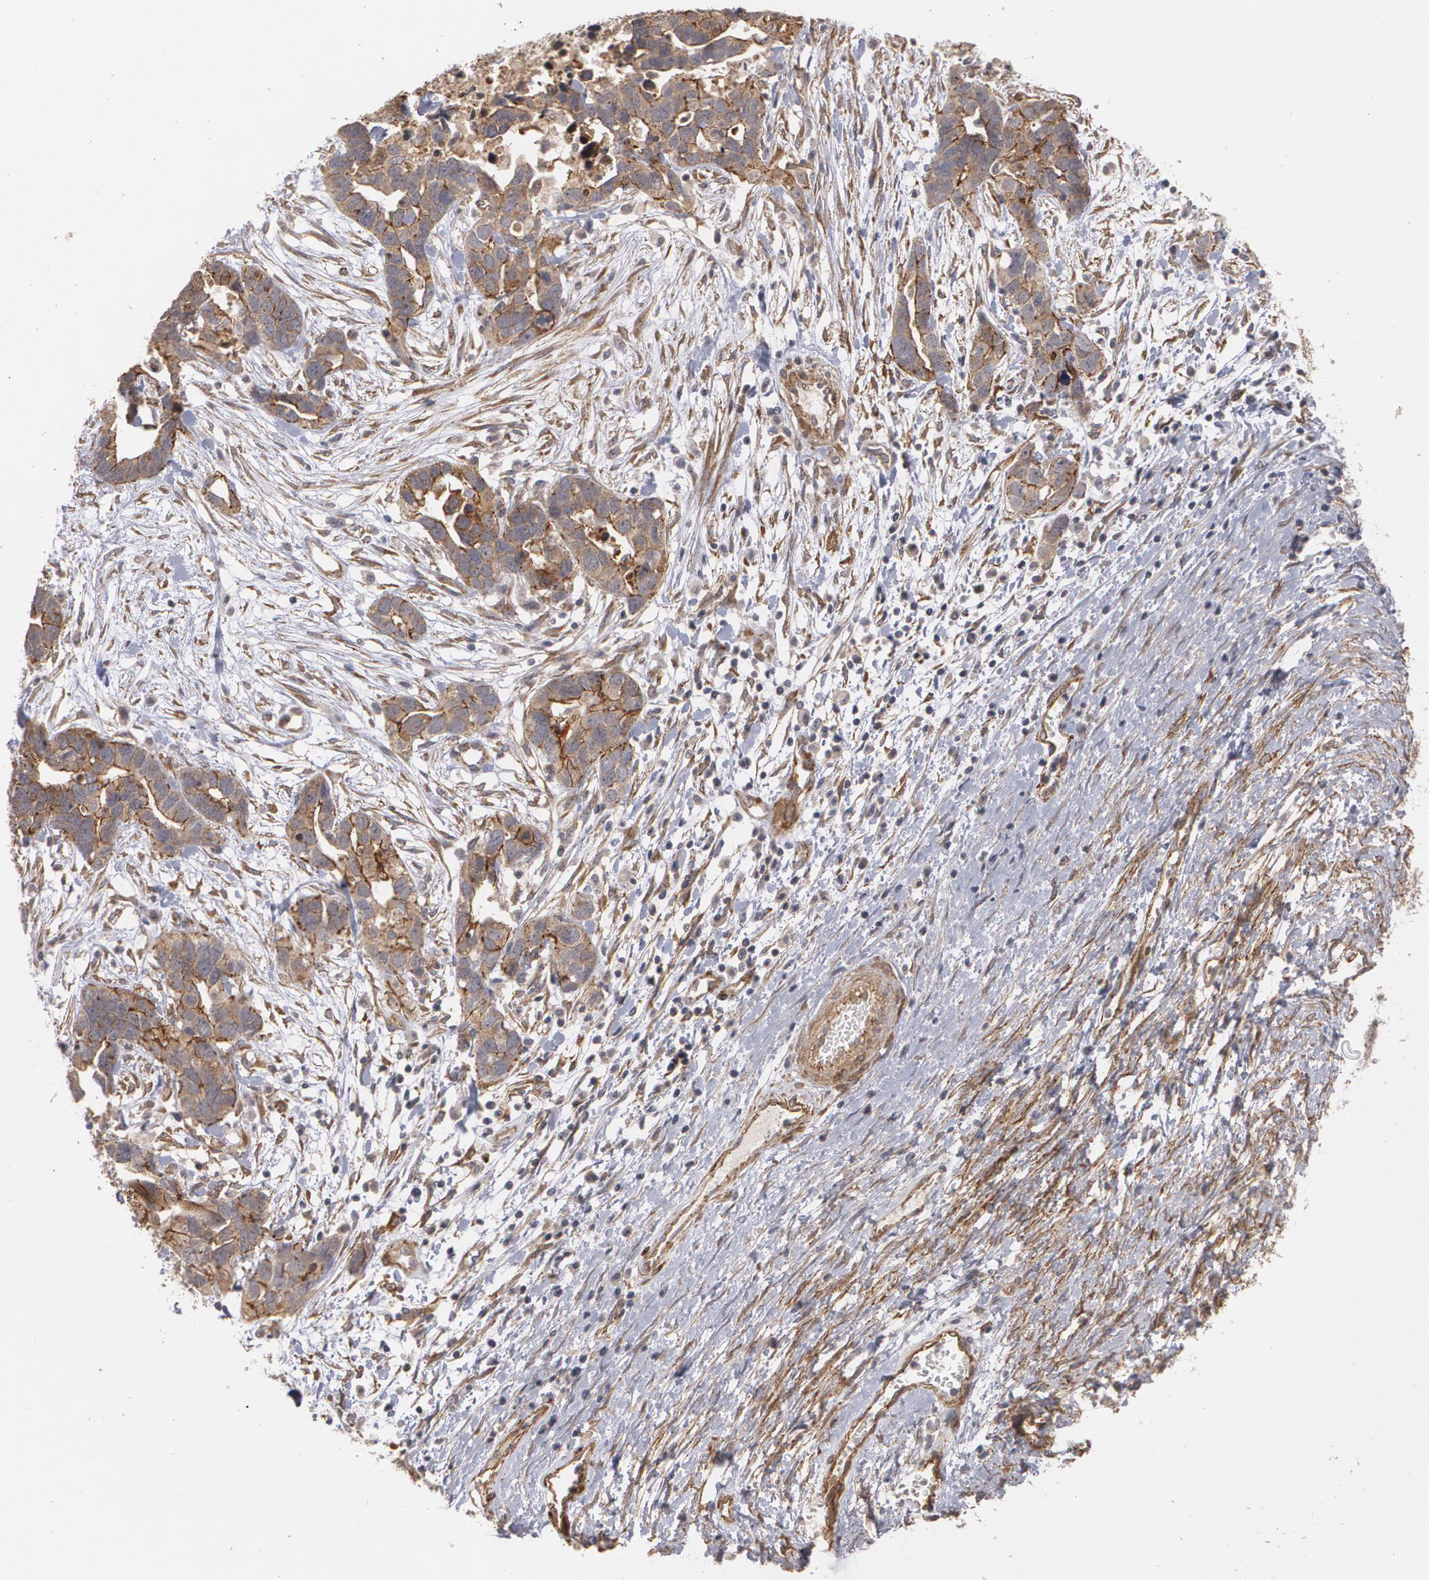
{"staining": {"intensity": "moderate", "quantity": ">75%", "location": "cytoplasmic/membranous"}, "tissue": "ovarian cancer", "cell_type": "Tumor cells", "image_type": "cancer", "snomed": [{"axis": "morphology", "description": "Cystadenocarcinoma, serous, NOS"}, {"axis": "topography", "description": "Ovary"}], "caption": "Immunohistochemistry (DAB (3,3'-diaminobenzidine)) staining of human serous cystadenocarcinoma (ovarian) displays moderate cytoplasmic/membranous protein staining in approximately >75% of tumor cells.", "gene": "TJP1", "patient": {"sex": "female", "age": 54}}